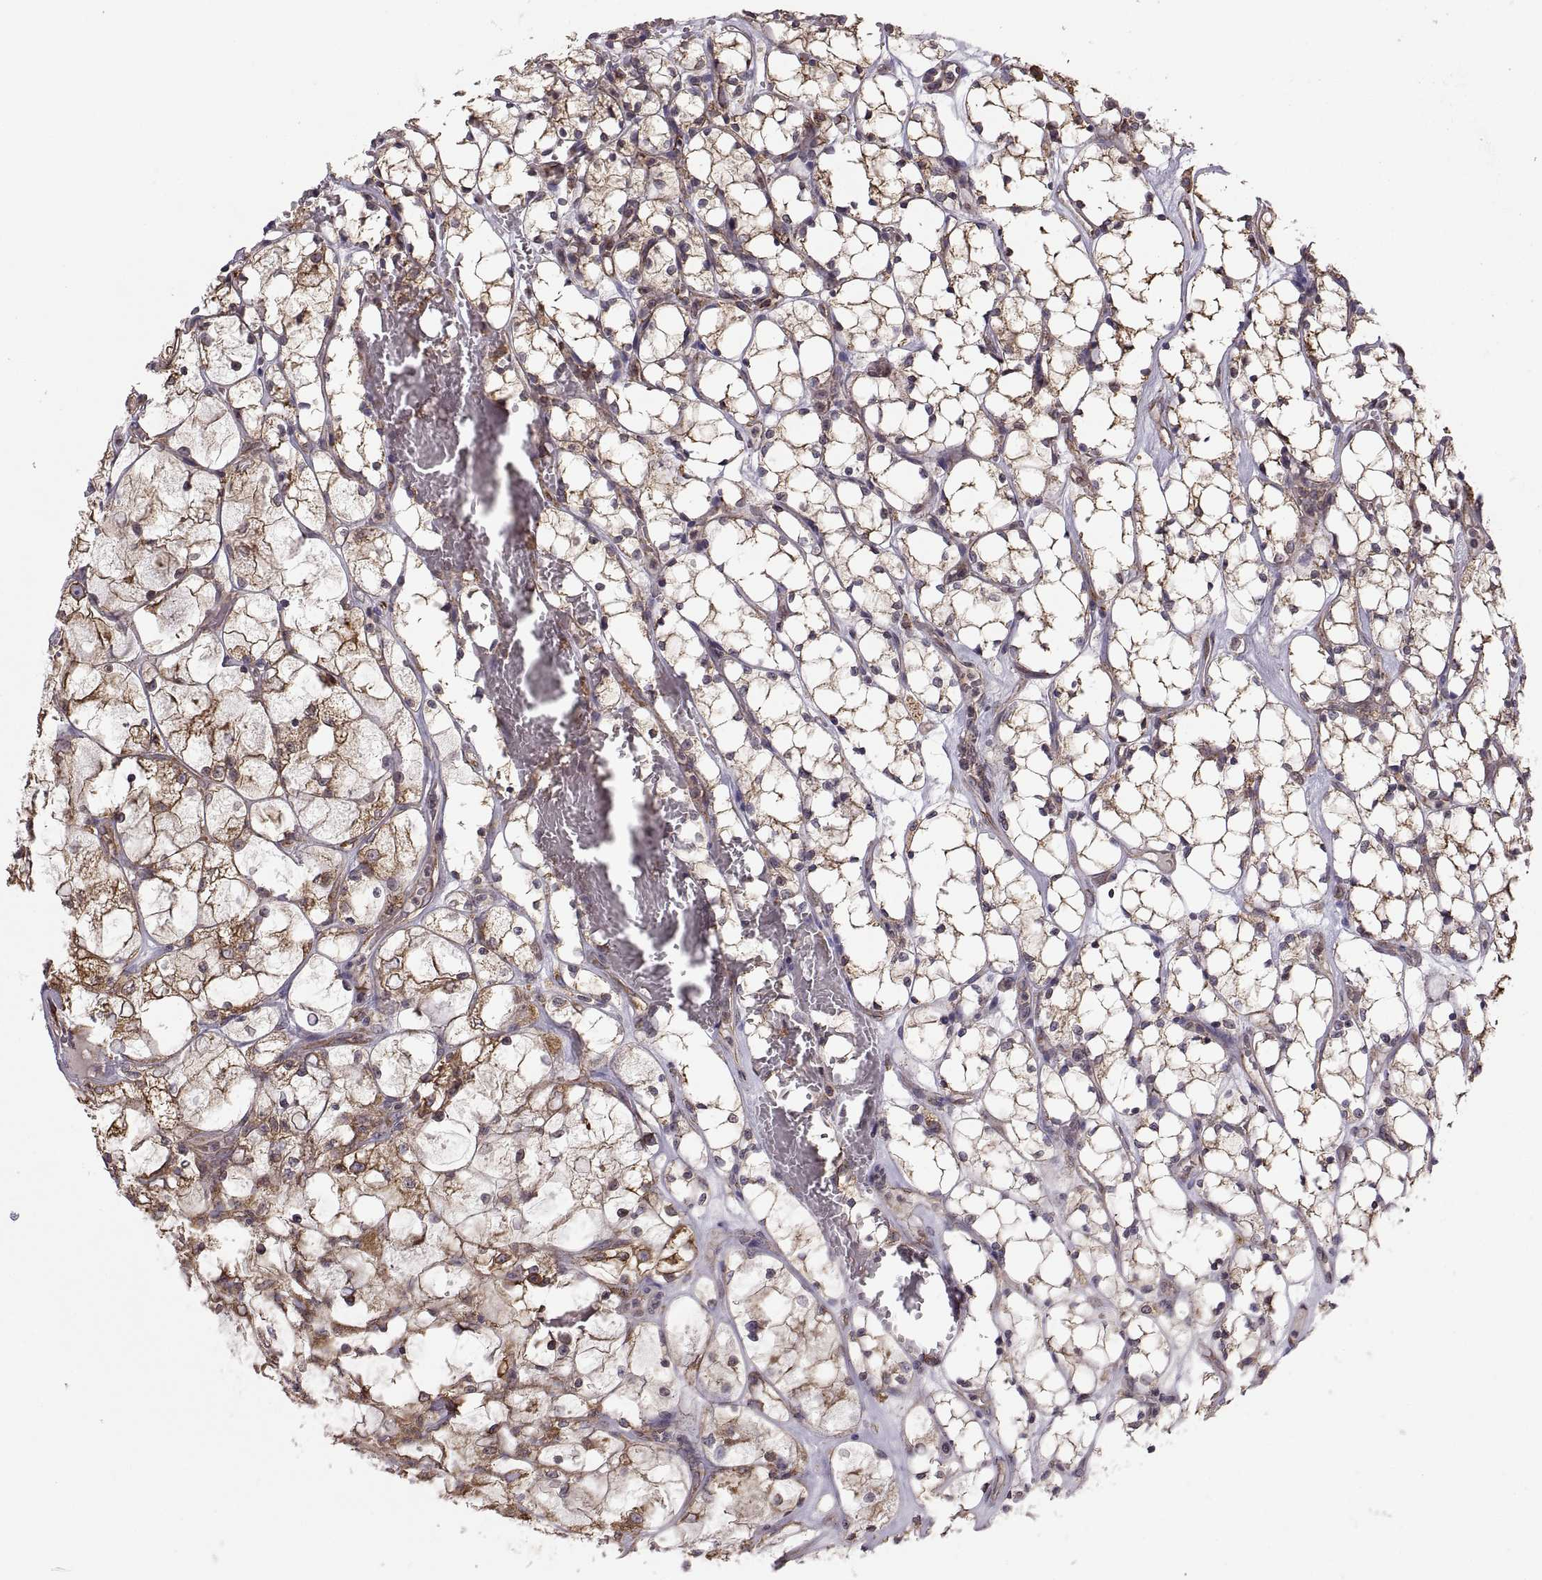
{"staining": {"intensity": "moderate", "quantity": "25%-75%", "location": "cytoplasmic/membranous"}, "tissue": "renal cancer", "cell_type": "Tumor cells", "image_type": "cancer", "snomed": [{"axis": "morphology", "description": "Adenocarcinoma, NOS"}, {"axis": "topography", "description": "Kidney"}], "caption": "Immunohistochemical staining of renal cancer shows medium levels of moderate cytoplasmic/membranous positivity in approximately 25%-75% of tumor cells. The staining is performed using DAB brown chromogen to label protein expression. The nuclei are counter-stained blue using hematoxylin.", "gene": "PDIA3", "patient": {"sex": "female", "age": 69}}